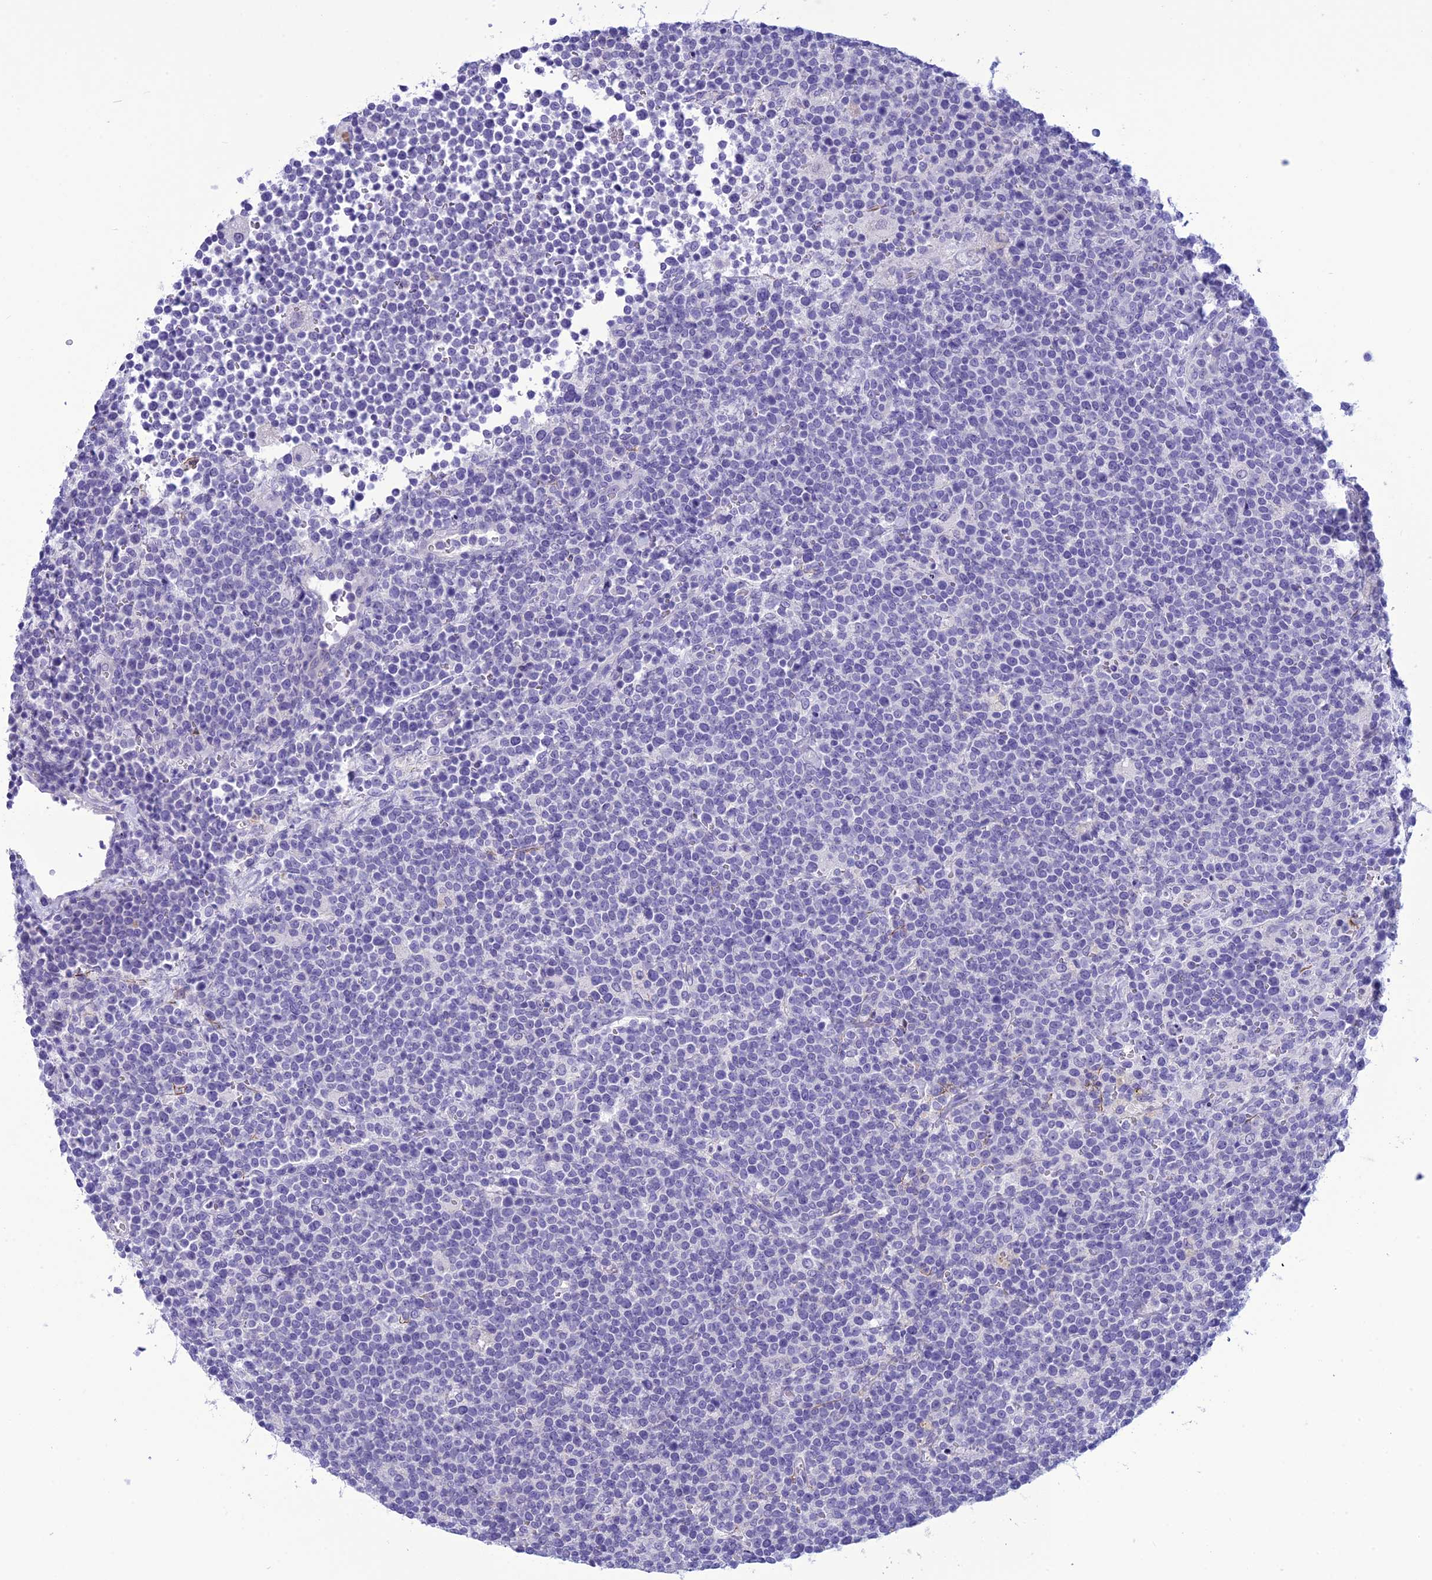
{"staining": {"intensity": "negative", "quantity": "none", "location": "none"}, "tissue": "lymphoma", "cell_type": "Tumor cells", "image_type": "cancer", "snomed": [{"axis": "morphology", "description": "Malignant lymphoma, non-Hodgkin's type, High grade"}, {"axis": "topography", "description": "Lymph node"}], "caption": "The image shows no staining of tumor cells in lymphoma. Nuclei are stained in blue.", "gene": "BBS2", "patient": {"sex": "male", "age": 61}}